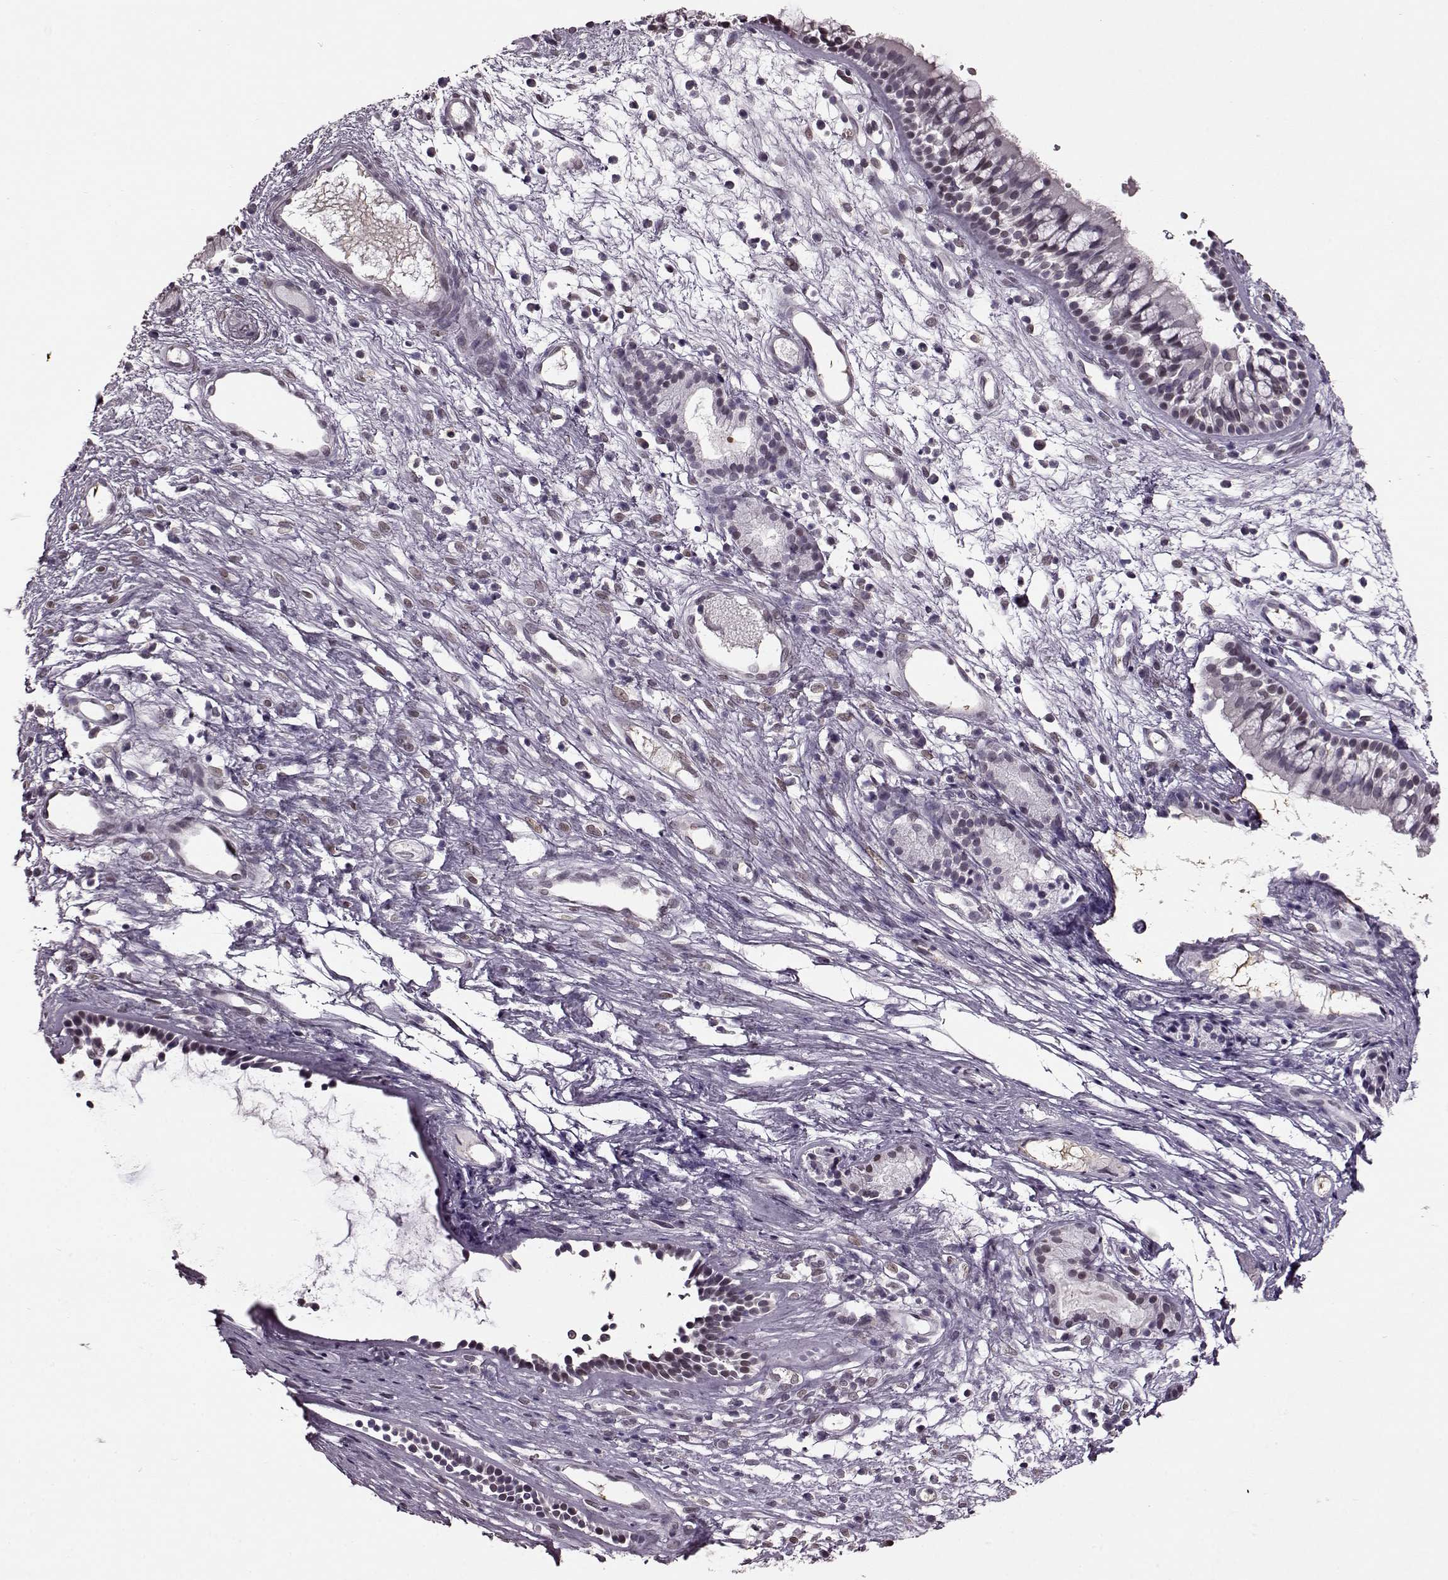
{"staining": {"intensity": "negative", "quantity": "none", "location": "none"}, "tissue": "nasopharynx", "cell_type": "Respiratory epithelial cells", "image_type": "normal", "snomed": [{"axis": "morphology", "description": "Normal tissue, NOS"}, {"axis": "topography", "description": "Nasopharynx"}], "caption": "This is an immunohistochemistry (IHC) image of normal human nasopharynx. There is no staining in respiratory epithelial cells.", "gene": "STX1A", "patient": {"sex": "male", "age": 77}}